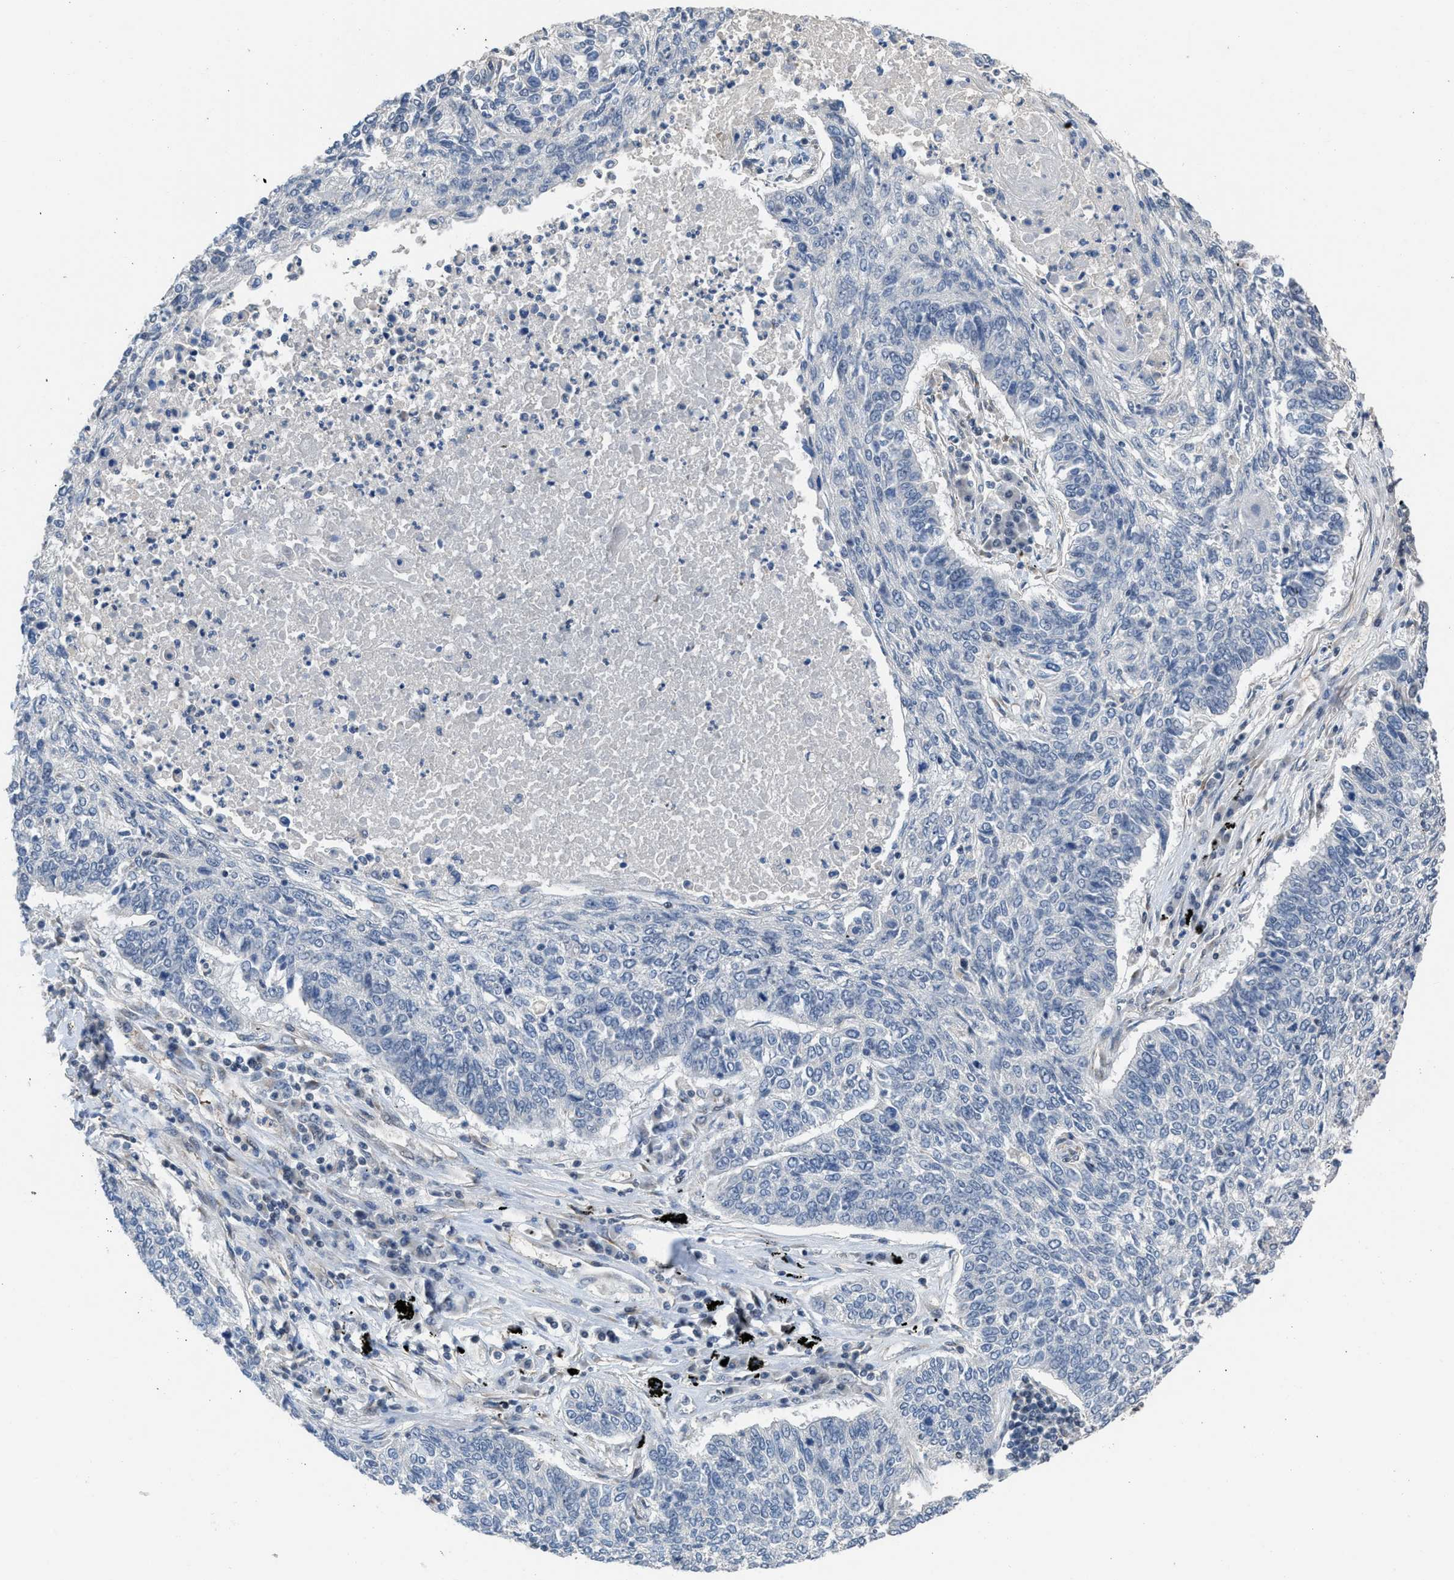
{"staining": {"intensity": "negative", "quantity": "none", "location": "none"}, "tissue": "lung cancer", "cell_type": "Tumor cells", "image_type": "cancer", "snomed": [{"axis": "morphology", "description": "Normal tissue, NOS"}, {"axis": "morphology", "description": "Squamous cell carcinoma, NOS"}, {"axis": "topography", "description": "Cartilage tissue"}, {"axis": "topography", "description": "Bronchus"}, {"axis": "topography", "description": "Lung"}], "caption": "High power microscopy histopathology image of an IHC photomicrograph of lung squamous cell carcinoma, revealing no significant positivity in tumor cells. (DAB (3,3'-diaminobenzidine) immunohistochemistry visualized using brightfield microscopy, high magnification).", "gene": "TERF2IP", "patient": {"sex": "female", "age": 49}}